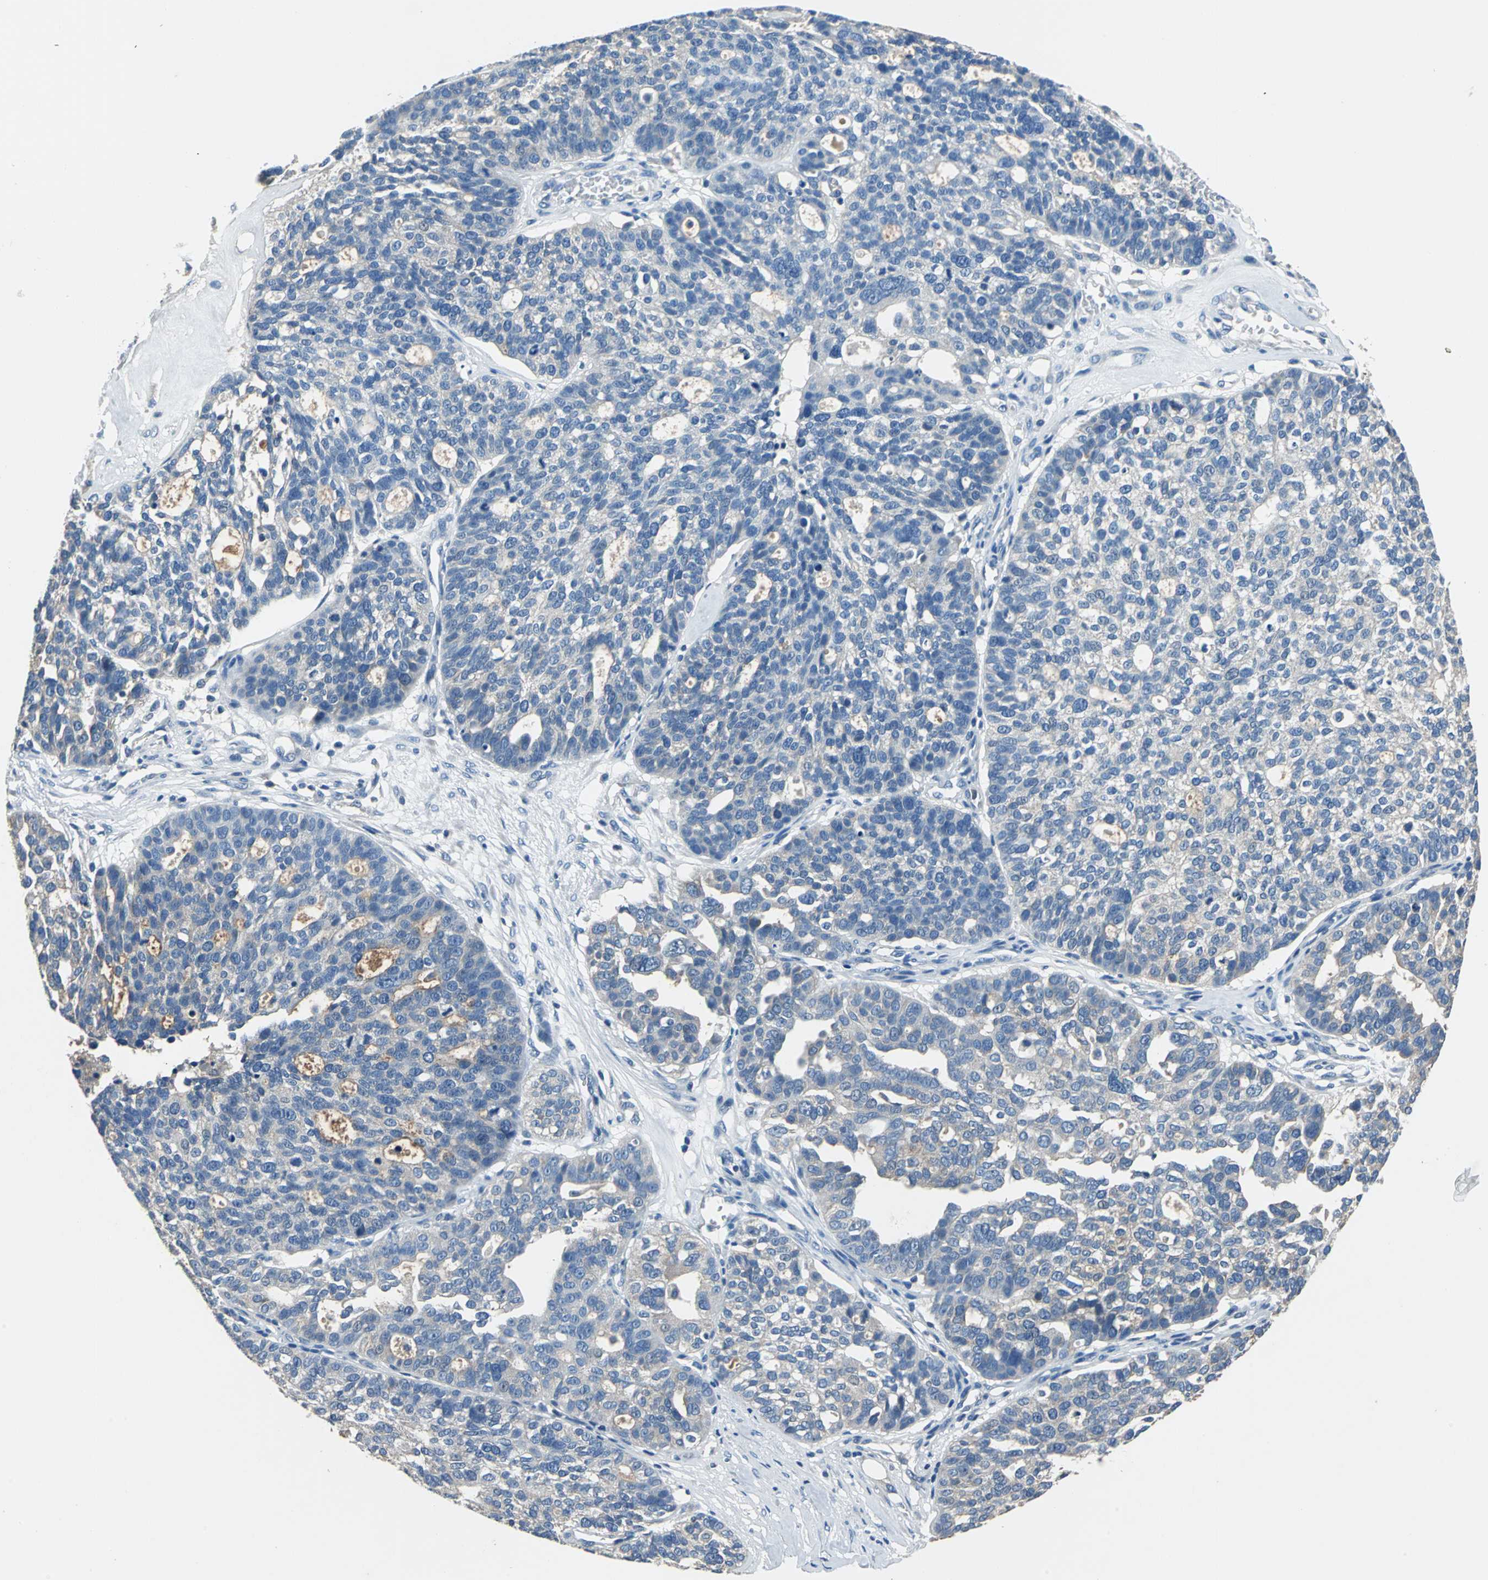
{"staining": {"intensity": "negative", "quantity": "none", "location": "none"}, "tissue": "ovarian cancer", "cell_type": "Tumor cells", "image_type": "cancer", "snomed": [{"axis": "morphology", "description": "Cystadenocarcinoma, serous, NOS"}, {"axis": "topography", "description": "Ovary"}], "caption": "This image is of serous cystadenocarcinoma (ovarian) stained with IHC to label a protein in brown with the nuclei are counter-stained blue. There is no expression in tumor cells. (Stains: DAB immunohistochemistry with hematoxylin counter stain, Microscopy: brightfield microscopy at high magnification).", "gene": "PRKCA", "patient": {"sex": "female", "age": 59}}